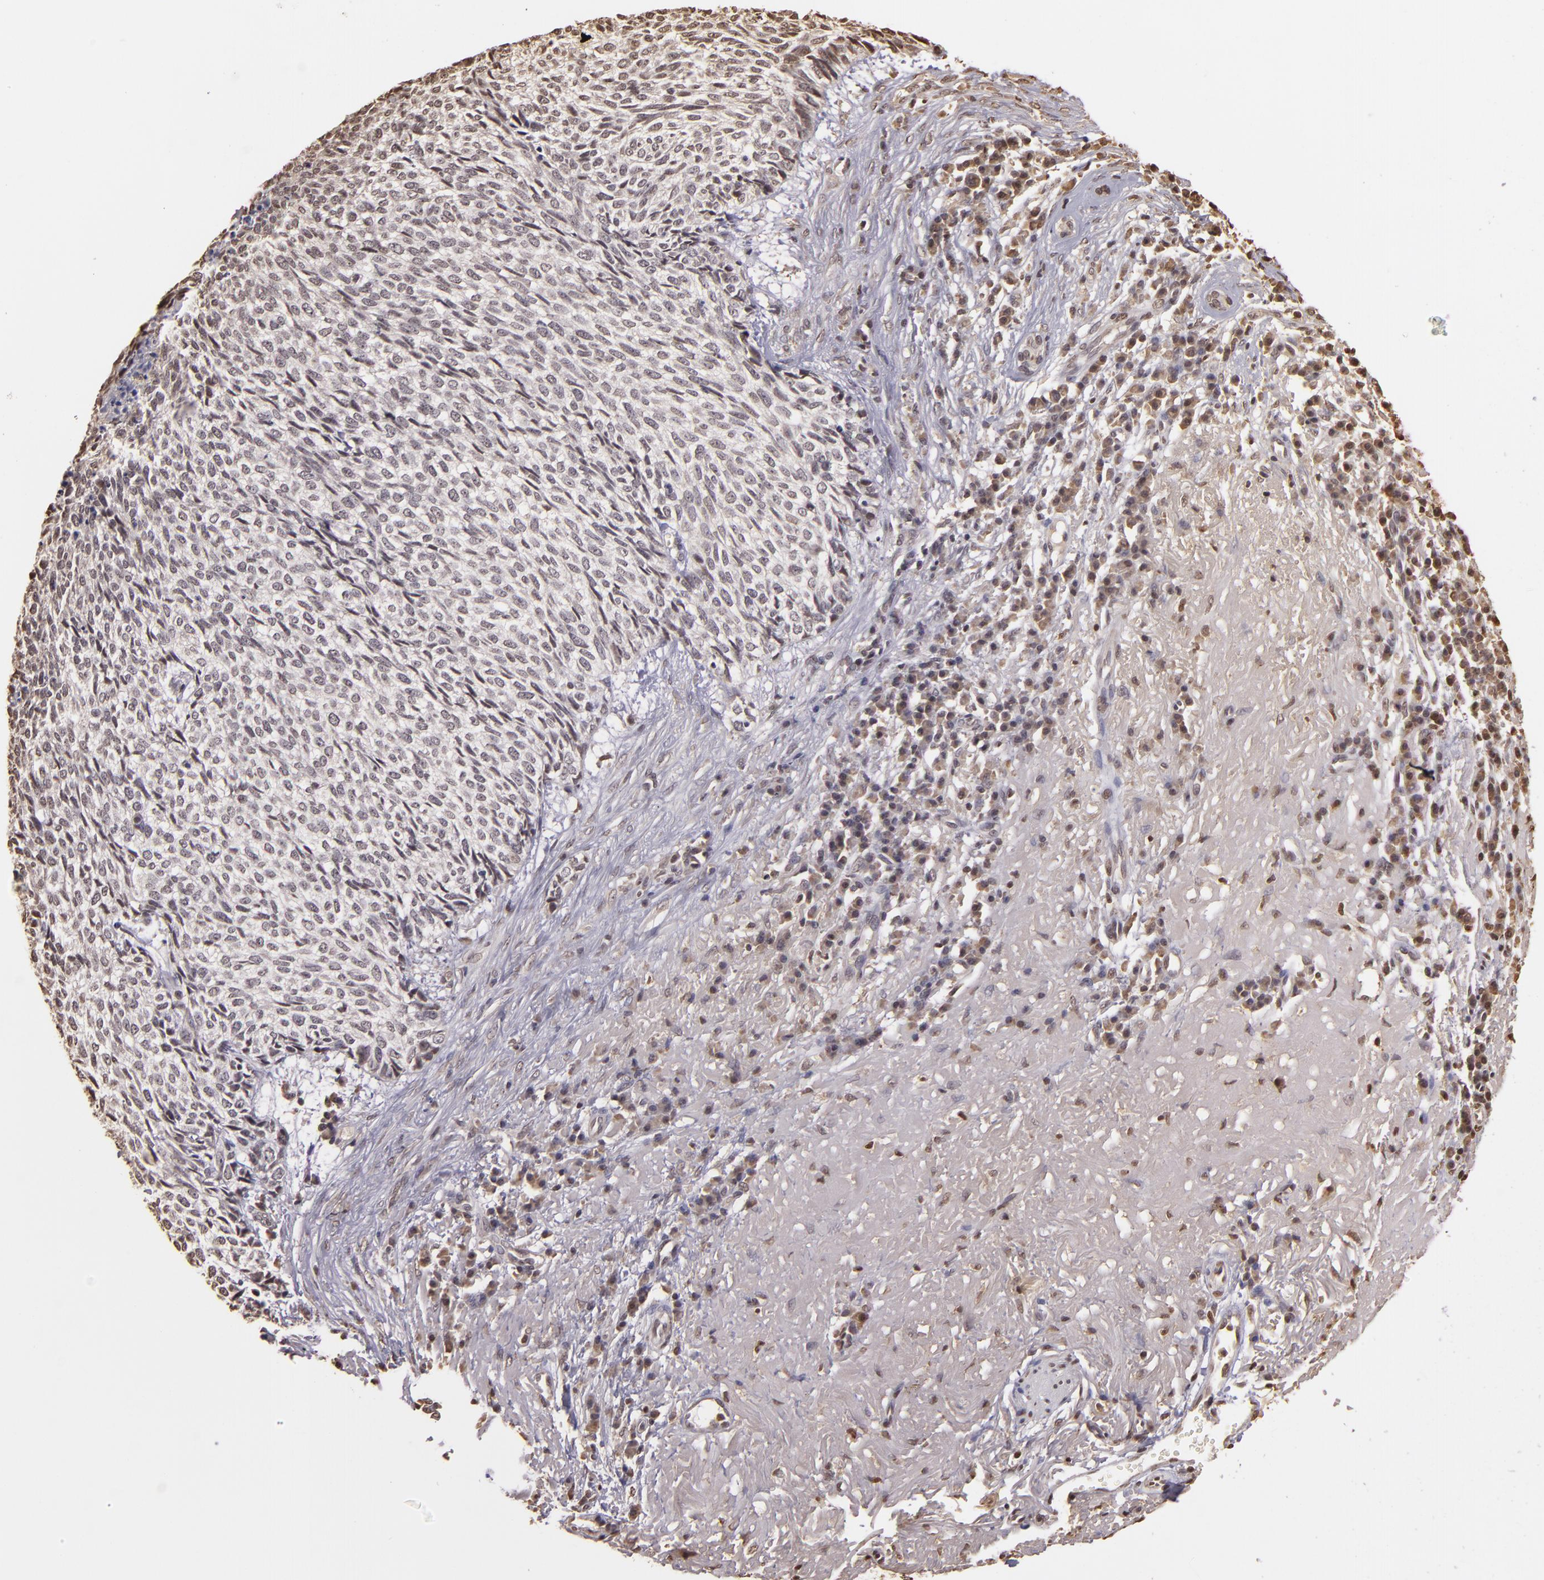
{"staining": {"intensity": "negative", "quantity": "none", "location": "none"}, "tissue": "skin cancer", "cell_type": "Tumor cells", "image_type": "cancer", "snomed": [{"axis": "morphology", "description": "Basal cell carcinoma"}, {"axis": "topography", "description": "Skin"}], "caption": "DAB (3,3'-diaminobenzidine) immunohistochemical staining of human skin cancer (basal cell carcinoma) demonstrates no significant positivity in tumor cells.", "gene": "ARPC2", "patient": {"sex": "female", "age": 89}}